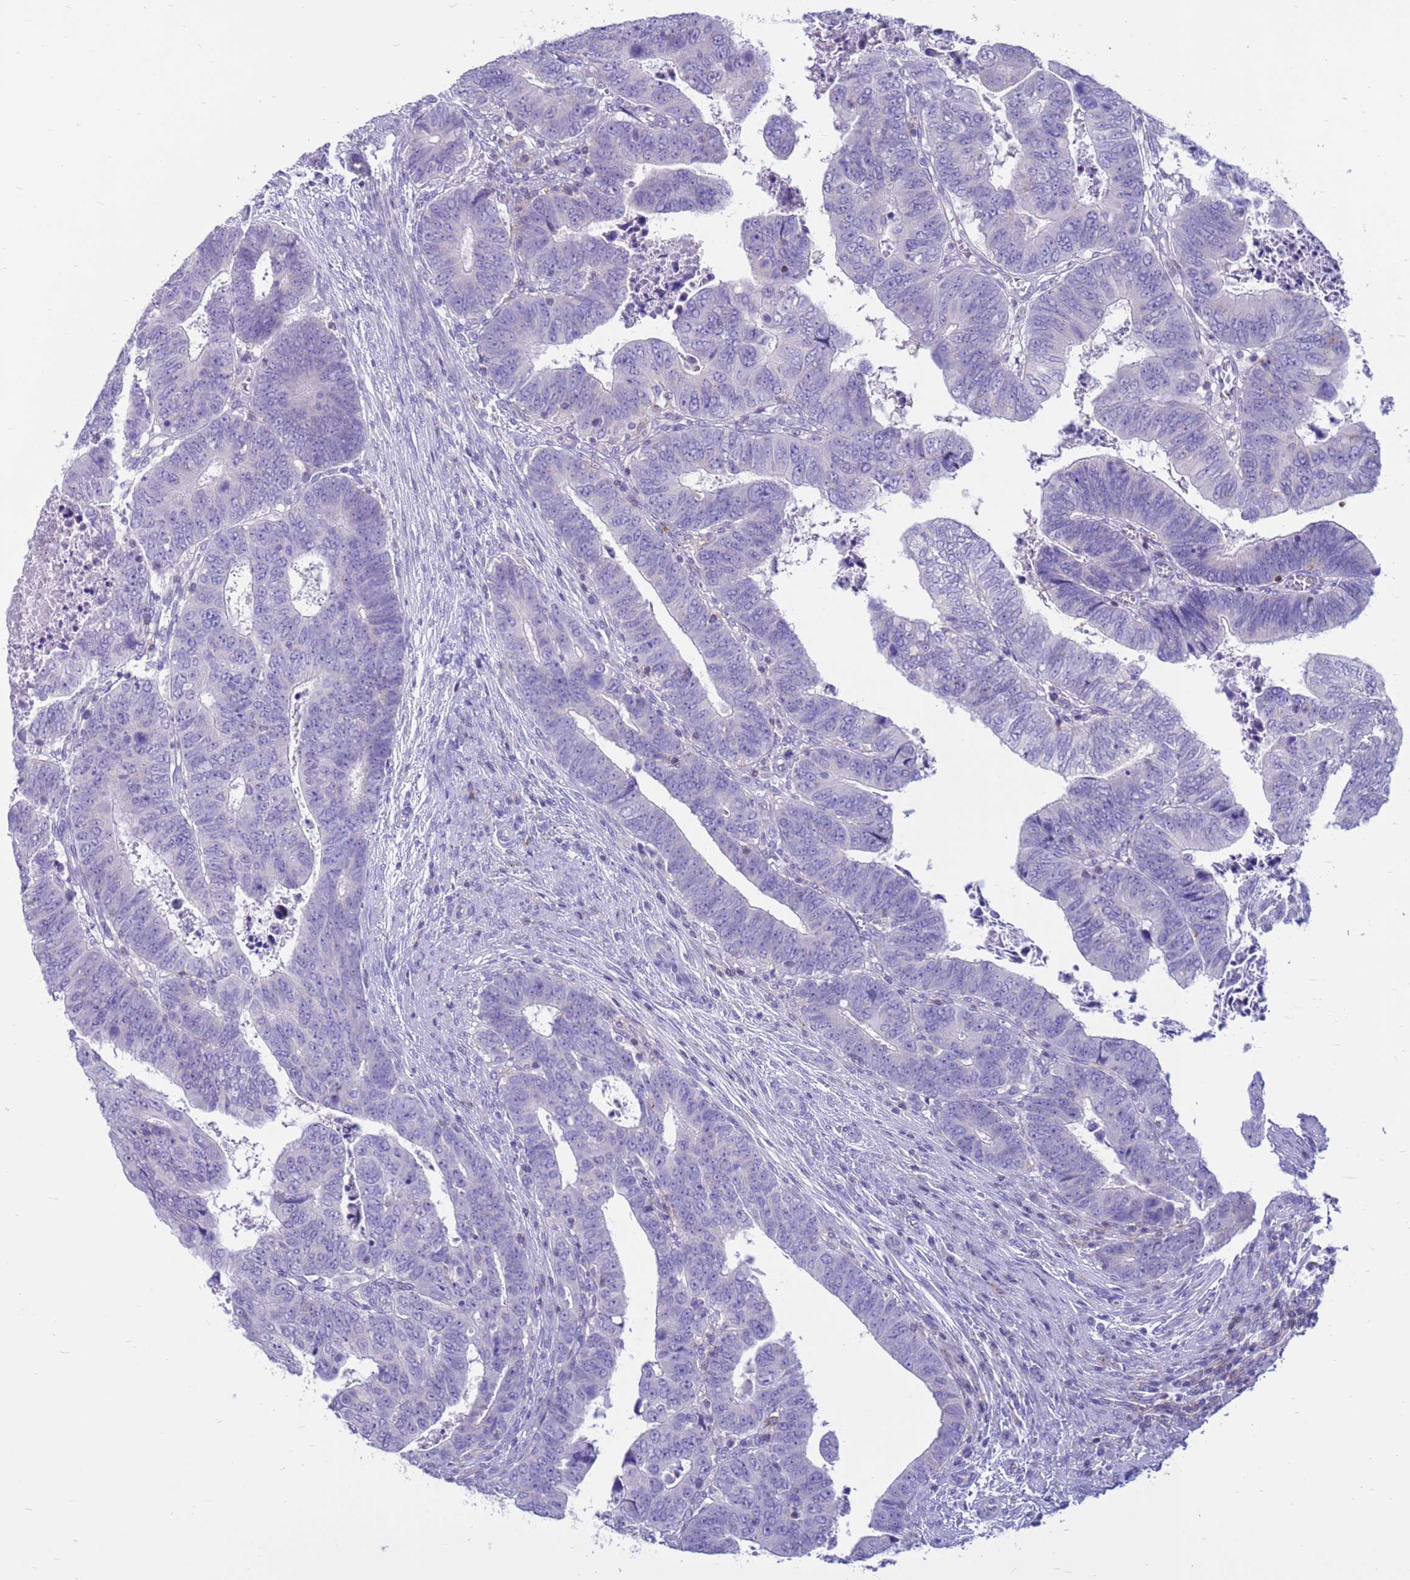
{"staining": {"intensity": "negative", "quantity": "none", "location": "none"}, "tissue": "colorectal cancer", "cell_type": "Tumor cells", "image_type": "cancer", "snomed": [{"axis": "morphology", "description": "Normal tissue, NOS"}, {"axis": "morphology", "description": "Adenocarcinoma, NOS"}, {"axis": "topography", "description": "Rectum"}], "caption": "An image of human colorectal cancer (adenocarcinoma) is negative for staining in tumor cells.", "gene": "PDE10A", "patient": {"sex": "female", "age": 65}}